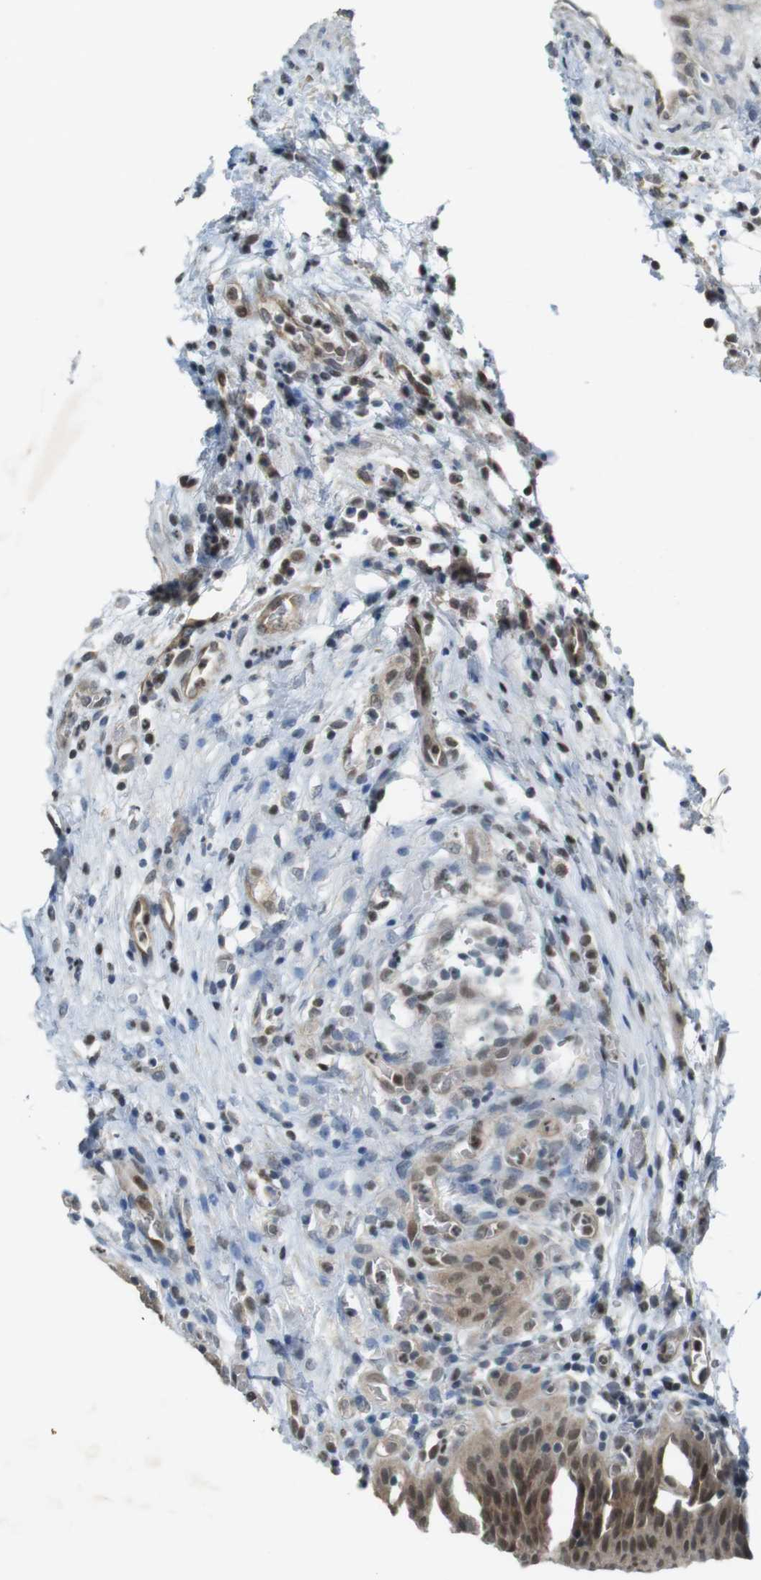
{"staining": {"intensity": "moderate", "quantity": ">75%", "location": "cytoplasmic/membranous,nuclear"}, "tissue": "urinary bladder", "cell_type": "Urothelial cells", "image_type": "normal", "snomed": [{"axis": "morphology", "description": "Normal tissue, NOS"}, {"axis": "morphology", "description": "Dysplasia, NOS"}, {"axis": "topography", "description": "Urinary bladder"}], "caption": "Immunohistochemical staining of normal urinary bladder shows >75% levels of moderate cytoplasmic/membranous,nuclear protein positivity in approximately >75% of urothelial cells. Using DAB (brown) and hematoxylin (blue) stains, captured at high magnification using brightfield microscopy.", "gene": "MAPKAPK5", "patient": {"sex": "male", "age": 35}}